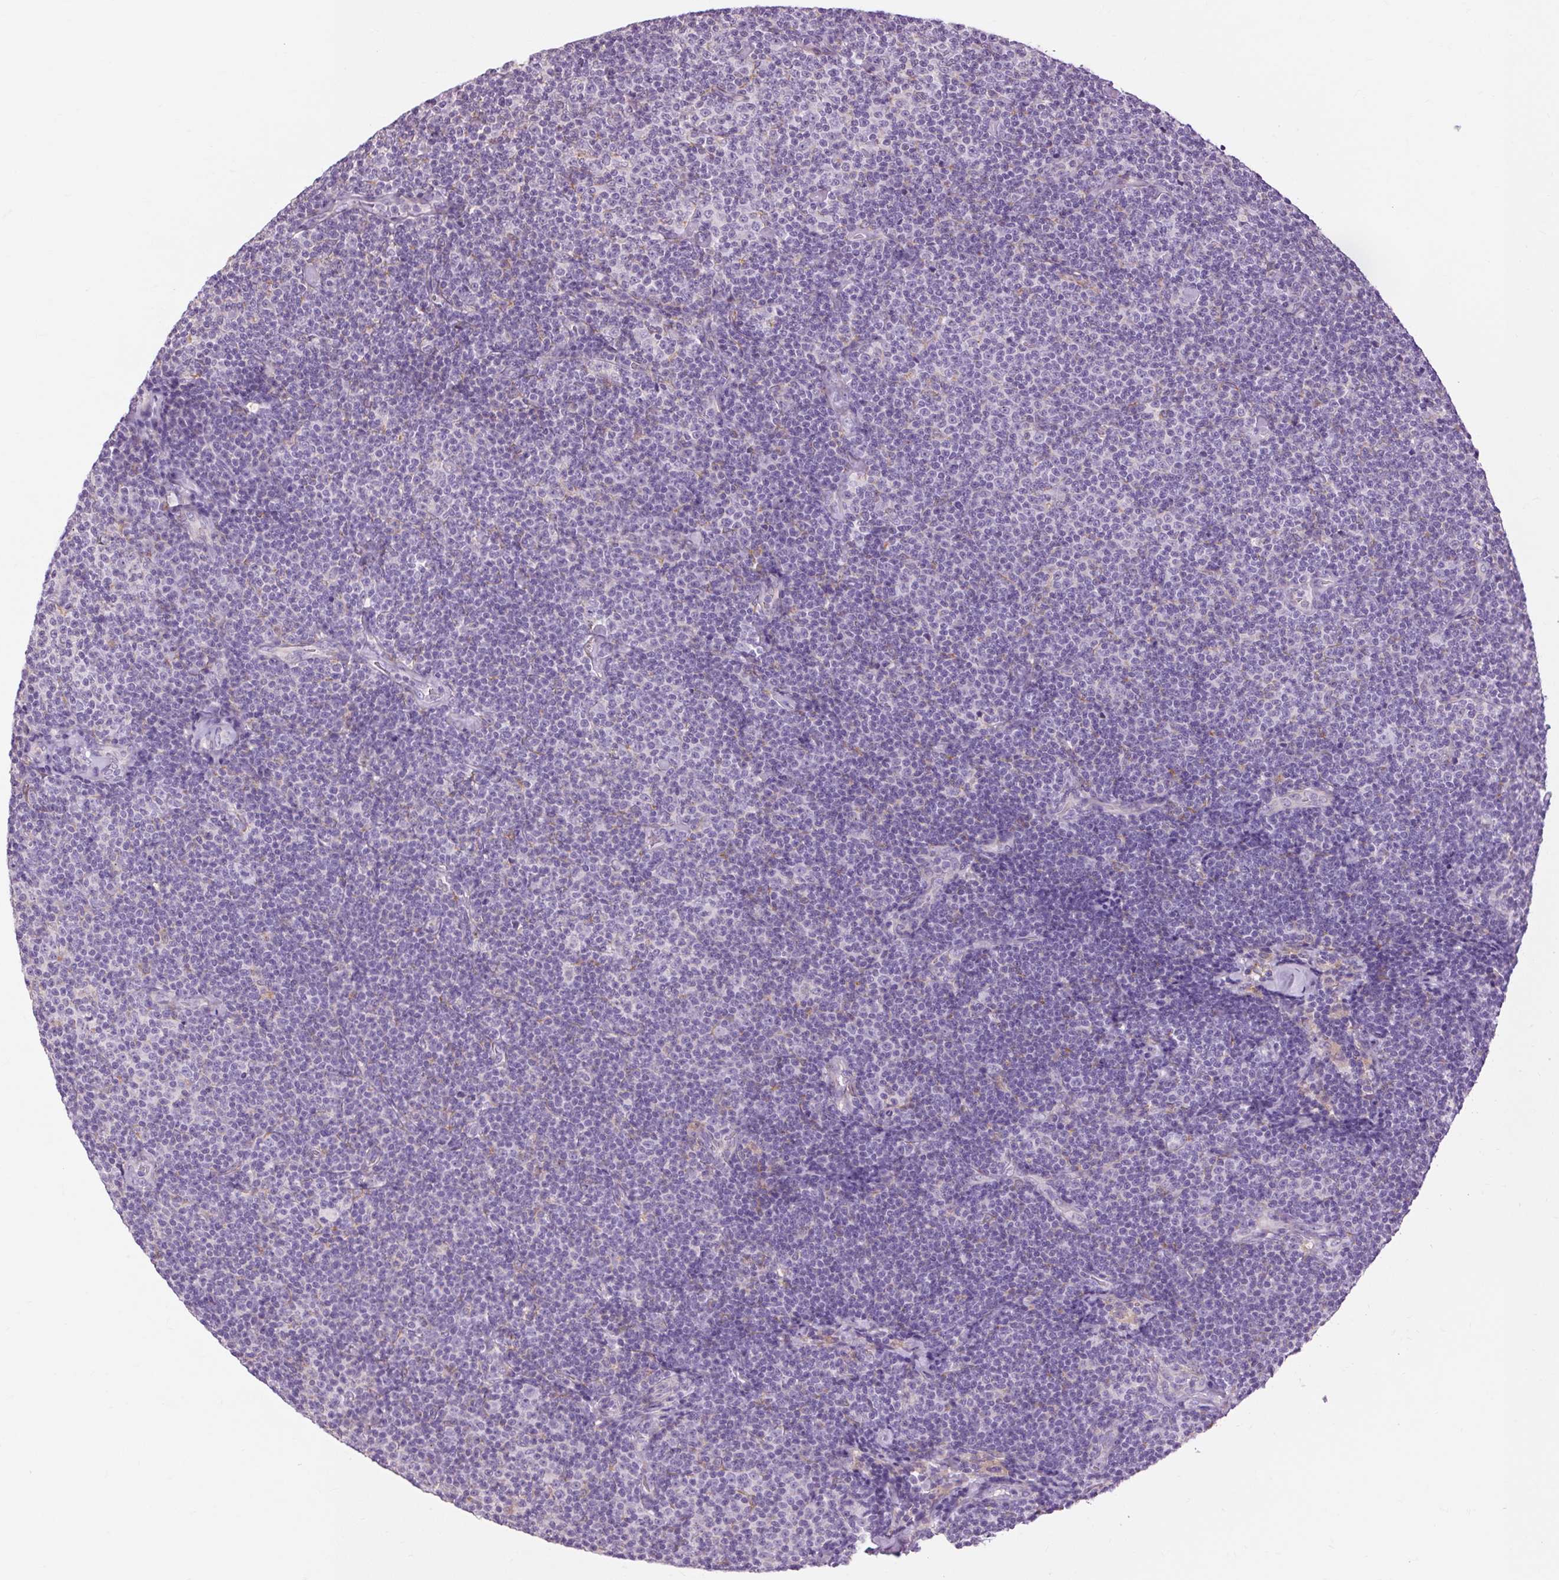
{"staining": {"intensity": "negative", "quantity": "none", "location": "none"}, "tissue": "lymphoma", "cell_type": "Tumor cells", "image_type": "cancer", "snomed": [{"axis": "morphology", "description": "Malignant lymphoma, non-Hodgkin's type, Low grade"}, {"axis": "topography", "description": "Lymph node"}], "caption": "Tumor cells show no significant protein positivity in low-grade malignant lymphoma, non-Hodgkin's type.", "gene": "SOWAHC", "patient": {"sex": "male", "age": 81}}